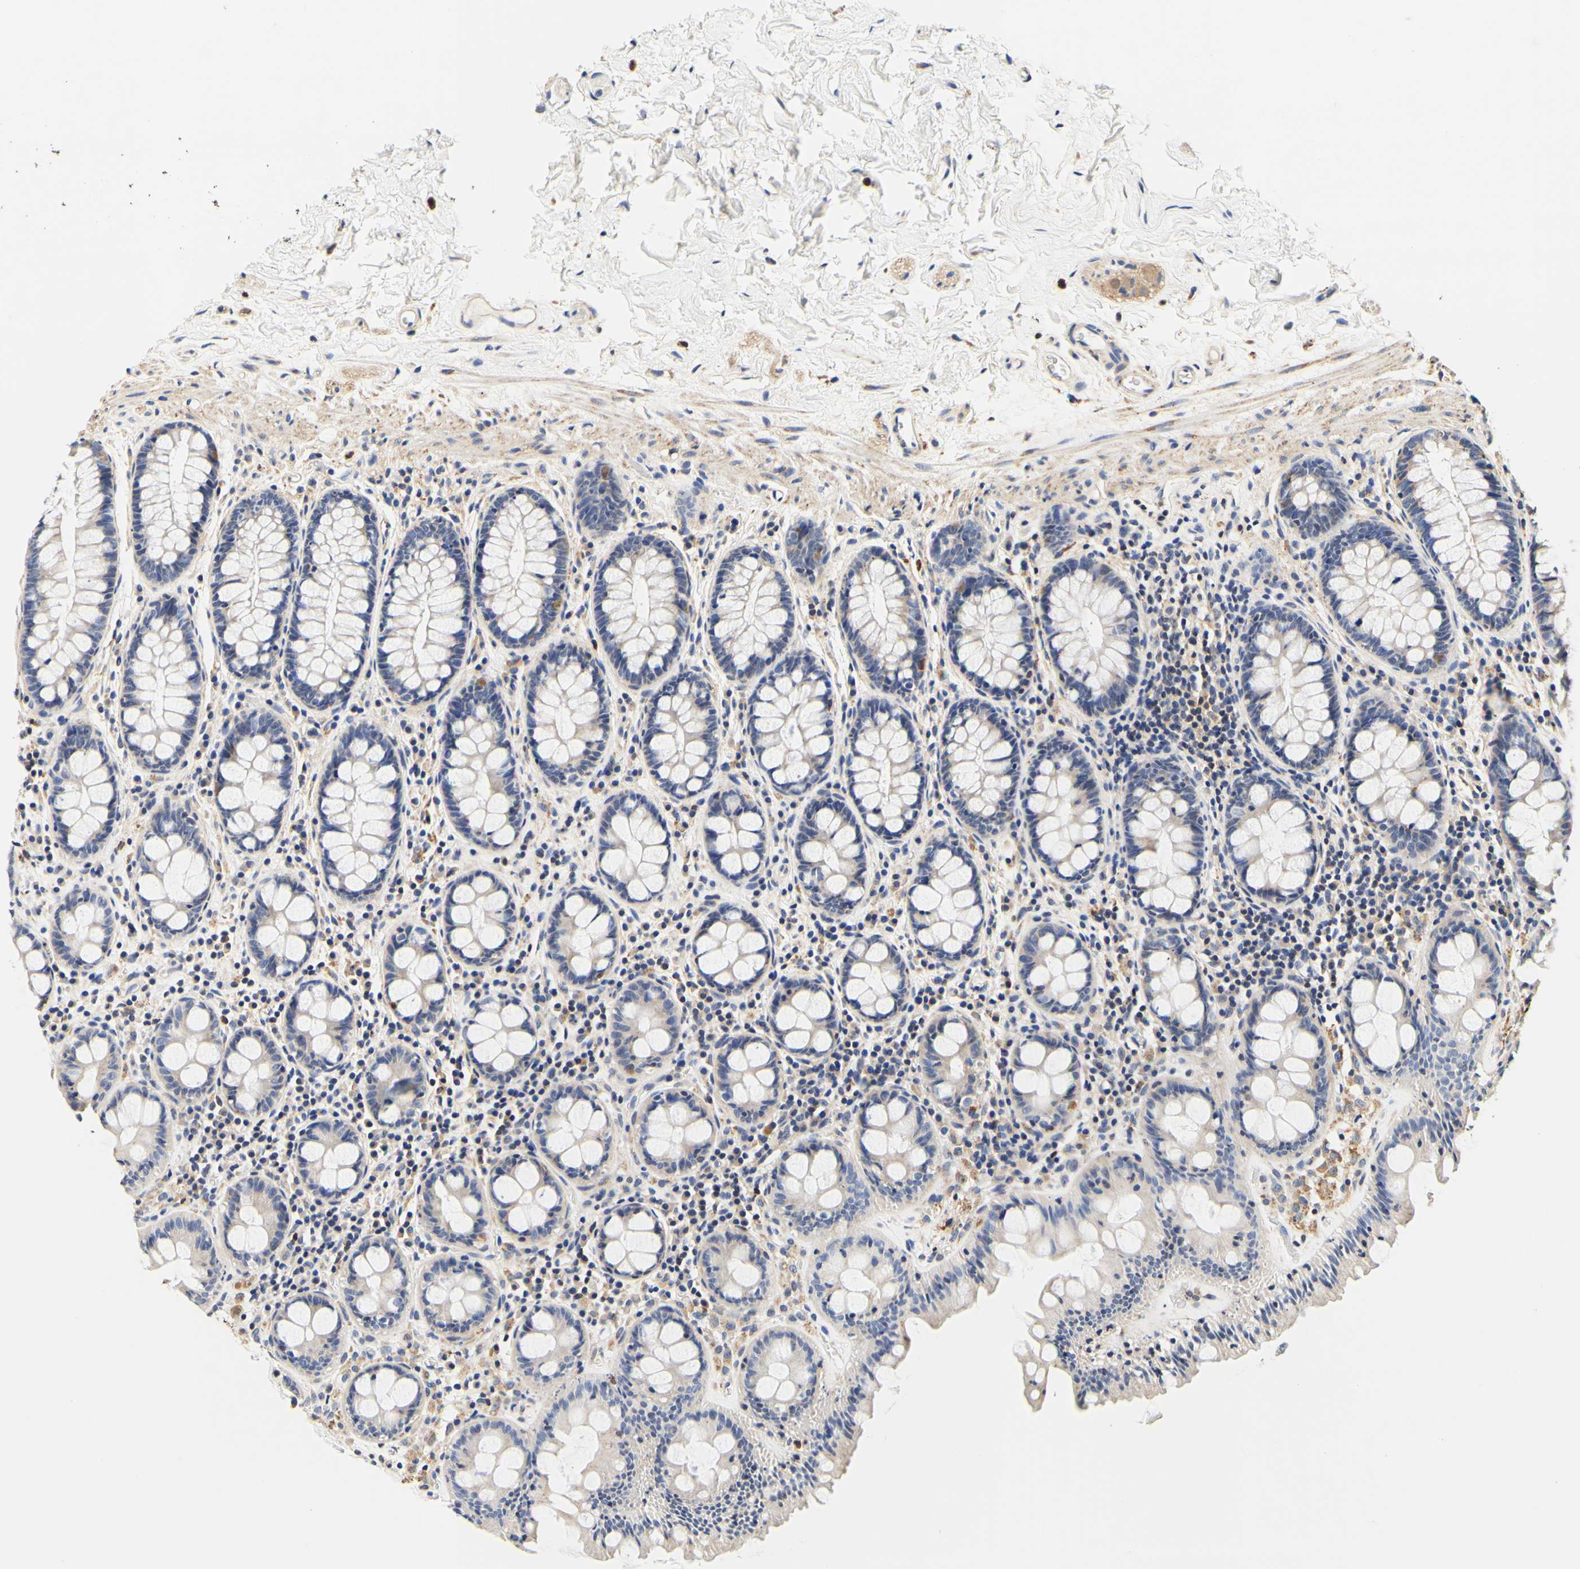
{"staining": {"intensity": "weak", "quantity": "25%-75%", "location": "cytoplasmic/membranous"}, "tissue": "colon", "cell_type": "Endothelial cells", "image_type": "normal", "snomed": [{"axis": "morphology", "description": "Normal tissue, NOS"}, {"axis": "topography", "description": "Colon"}], "caption": "Immunohistochemical staining of benign colon exhibits weak cytoplasmic/membranous protein expression in approximately 25%-75% of endothelial cells. The staining was performed using DAB, with brown indicating positive protein expression. Nuclei are stained blue with hematoxylin.", "gene": "CAMK4", "patient": {"sex": "female", "age": 80}}